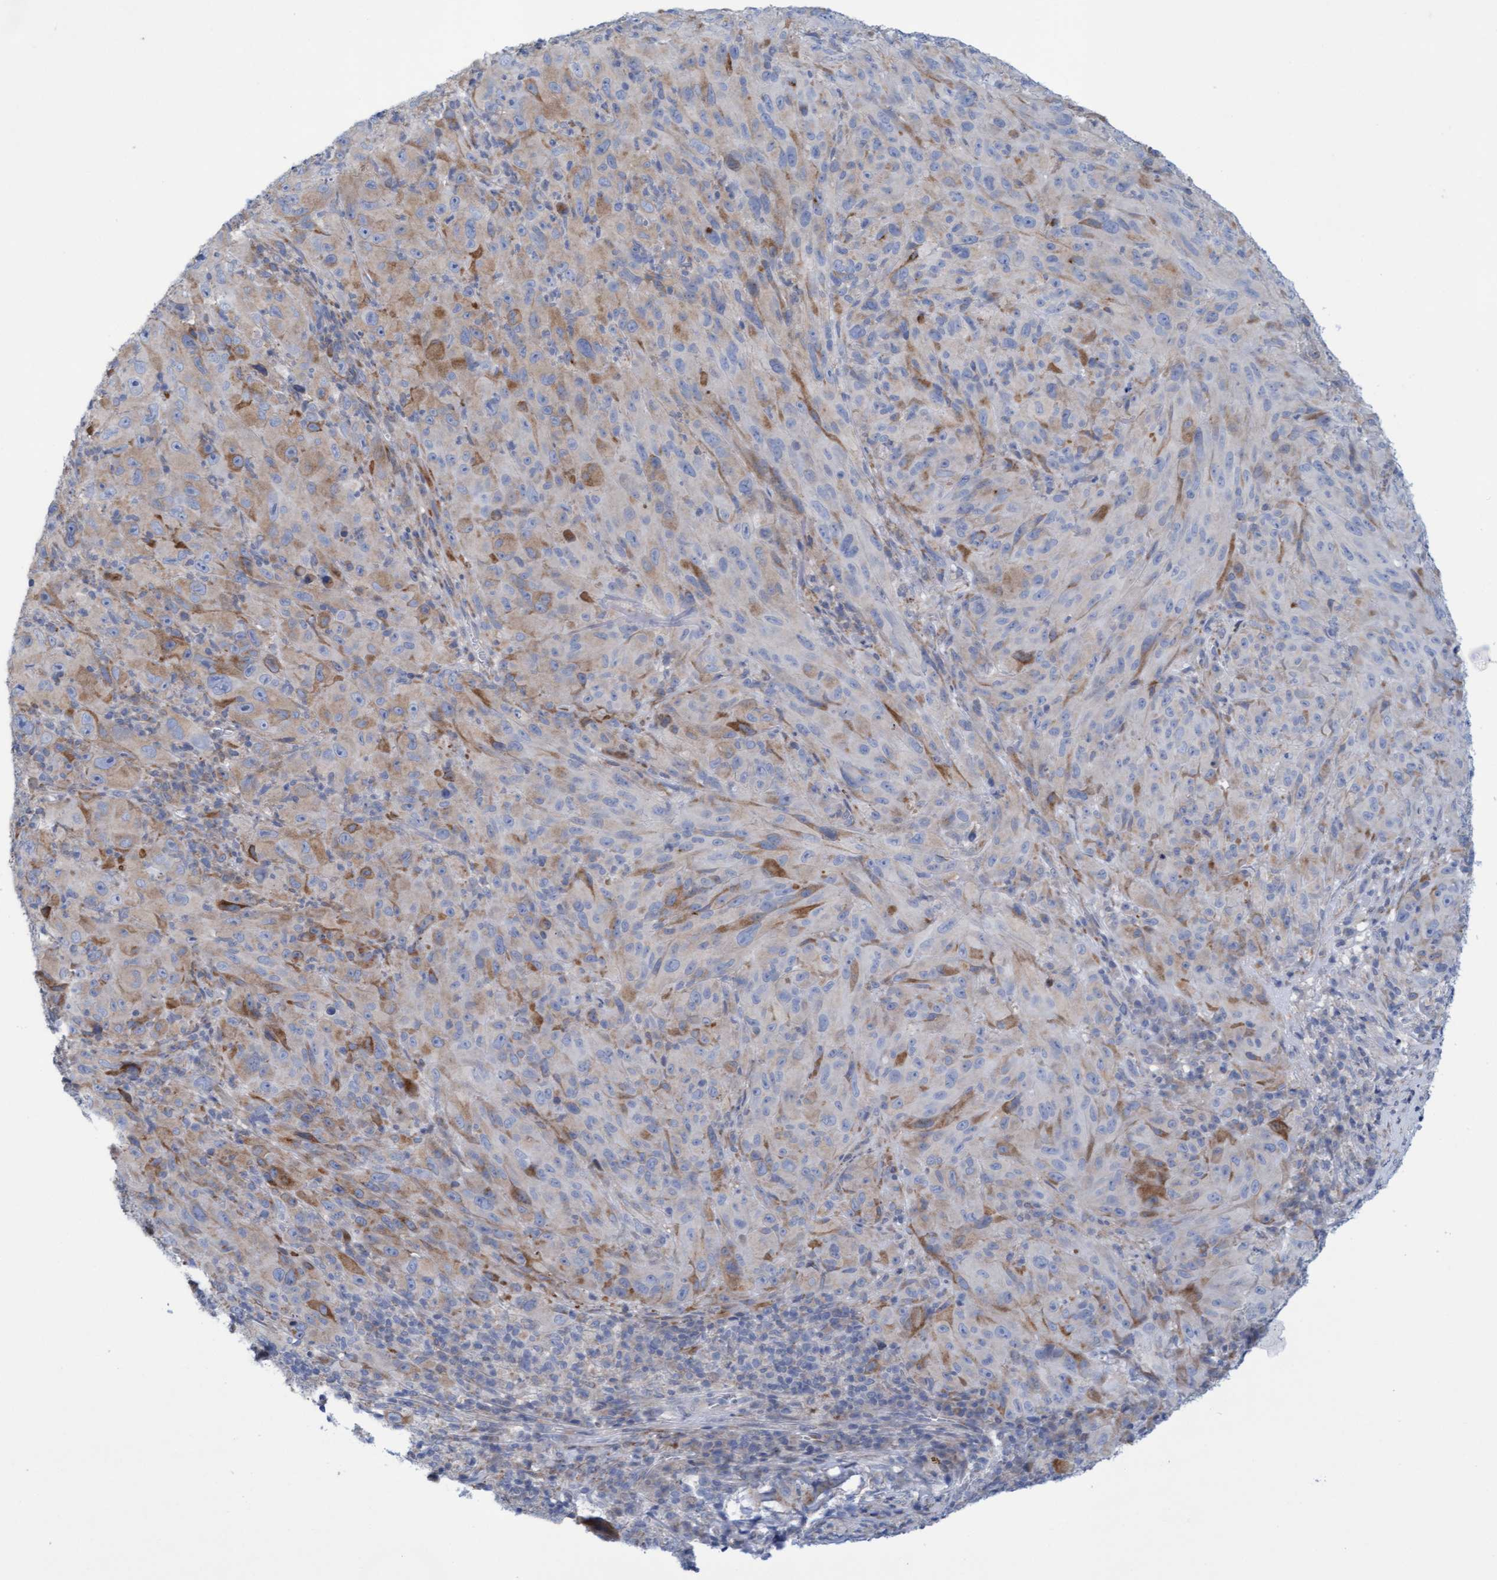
{"staining": {"intensity": "moderate", "quantity": "<25%", "location": "cytoplasmic/membranous"}, "tissue": "melanoma", "cell_type": "Tumor cells", "image_type": "cancer", "snomed": [{"axis": "morphology", "description": "Malignant melanoma, NOS"}, {"axis": "topography", "description": "Skin of head"}], "caption": "High-power microscopy captured an IHC histopathology image of melanoma, revealing moderate cytoplasmic/membranous expression in about <25% of tumor cells.", "gene": "SLC28A3", "patient": {"sex": "male", "age": 96}}